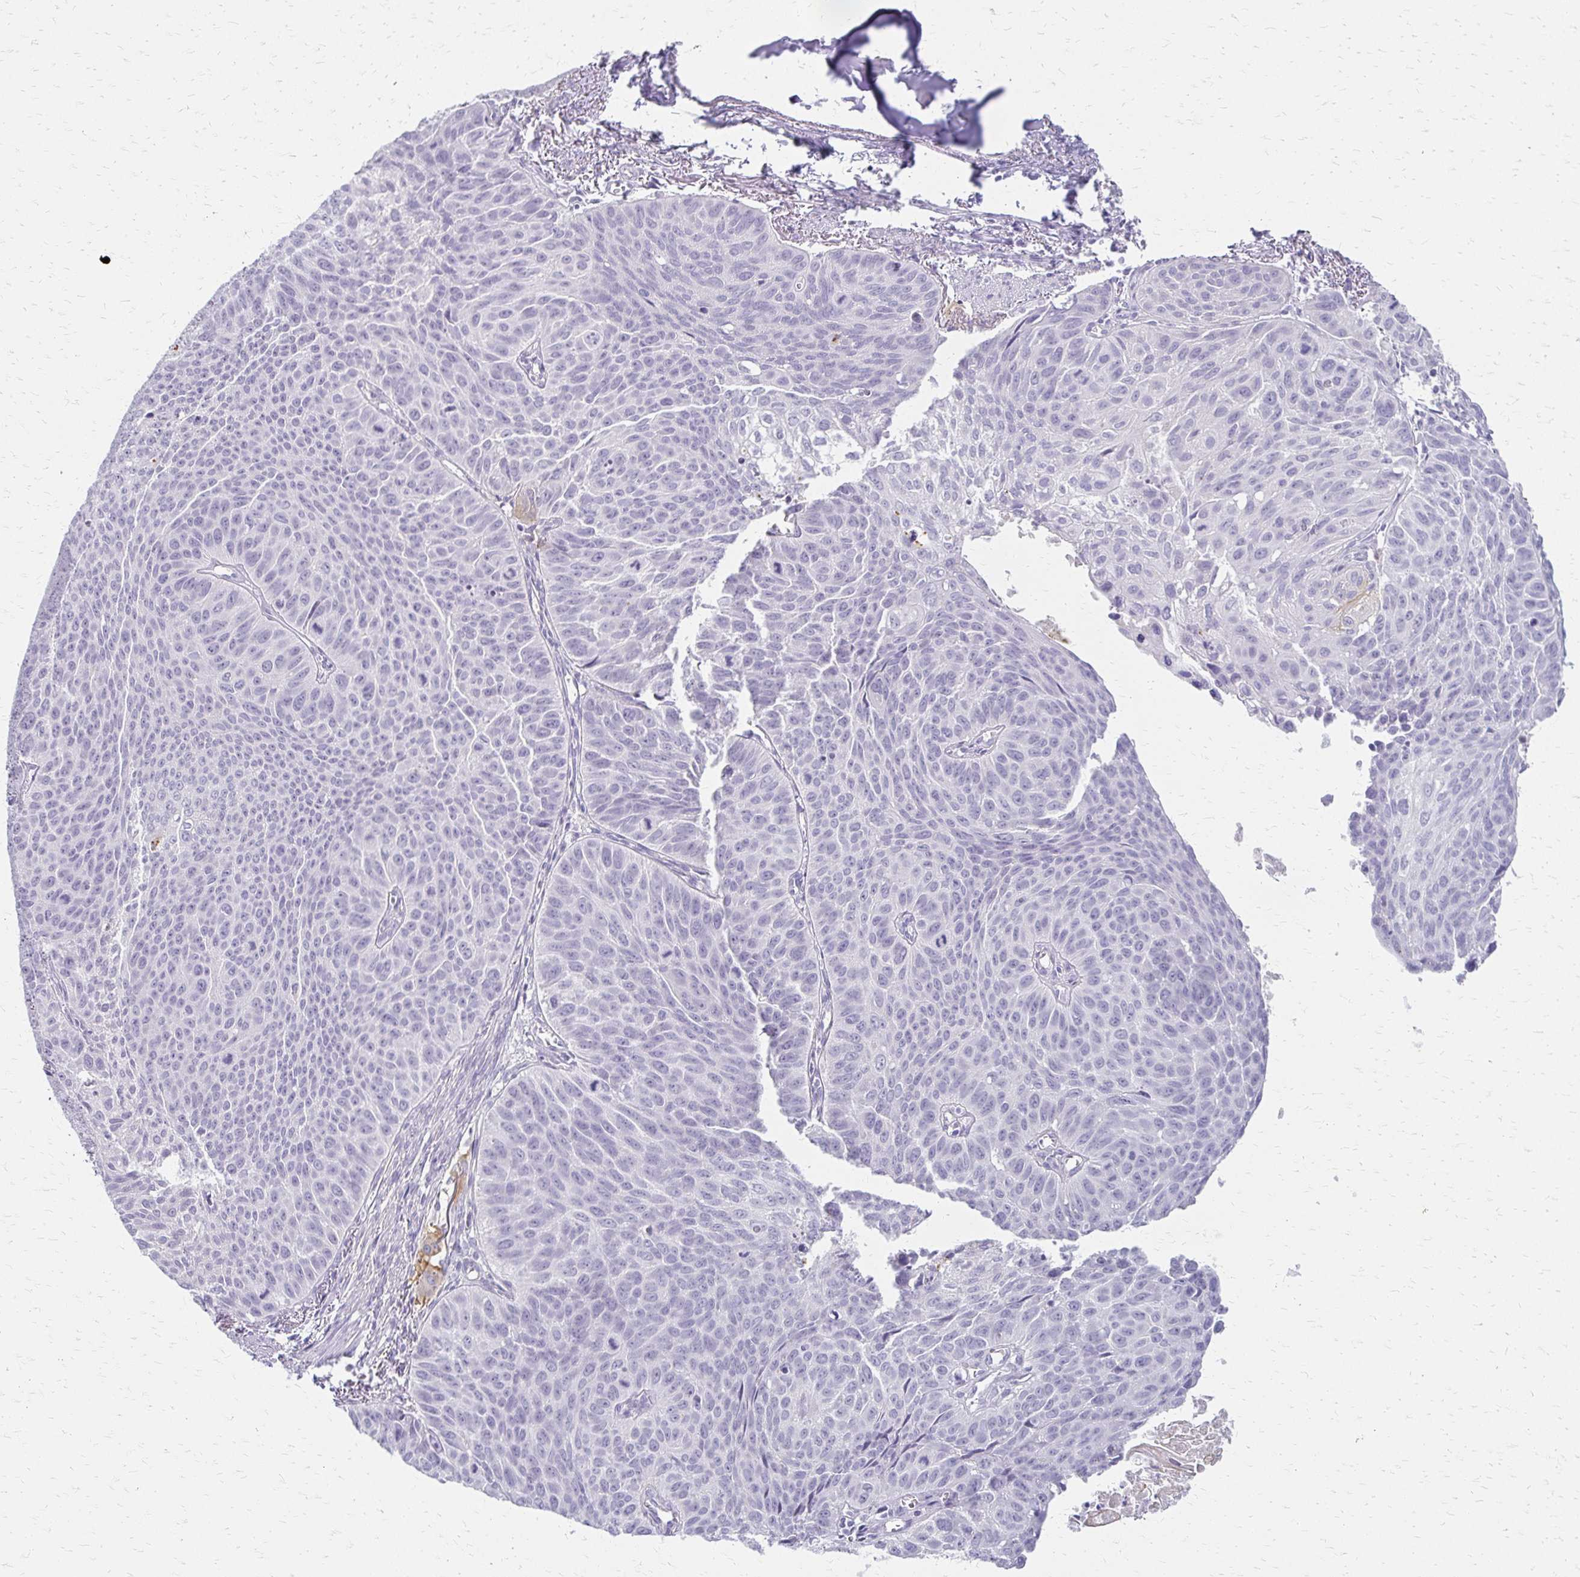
{"staining": {"intensity": "negative", "quantity": "none", "location": "none"}, "tissue": "lung cancer", "cell_type": "Tumor cells", "image_type": "cancer", "snomed": [{"axis": "morphology", "description": "Squamous cell carcinoma, NOS"}, {"axis": "topography", "description": "Lung"}], "caption": "DAB (3,3'-diaminobenzidine) immunohistochemical staining of human lung squamous cell carcinoma demonstrates no significant positivity in tumor cells.", "gene": "ACP5", "patient": {"sex": "male", "age": 71}}